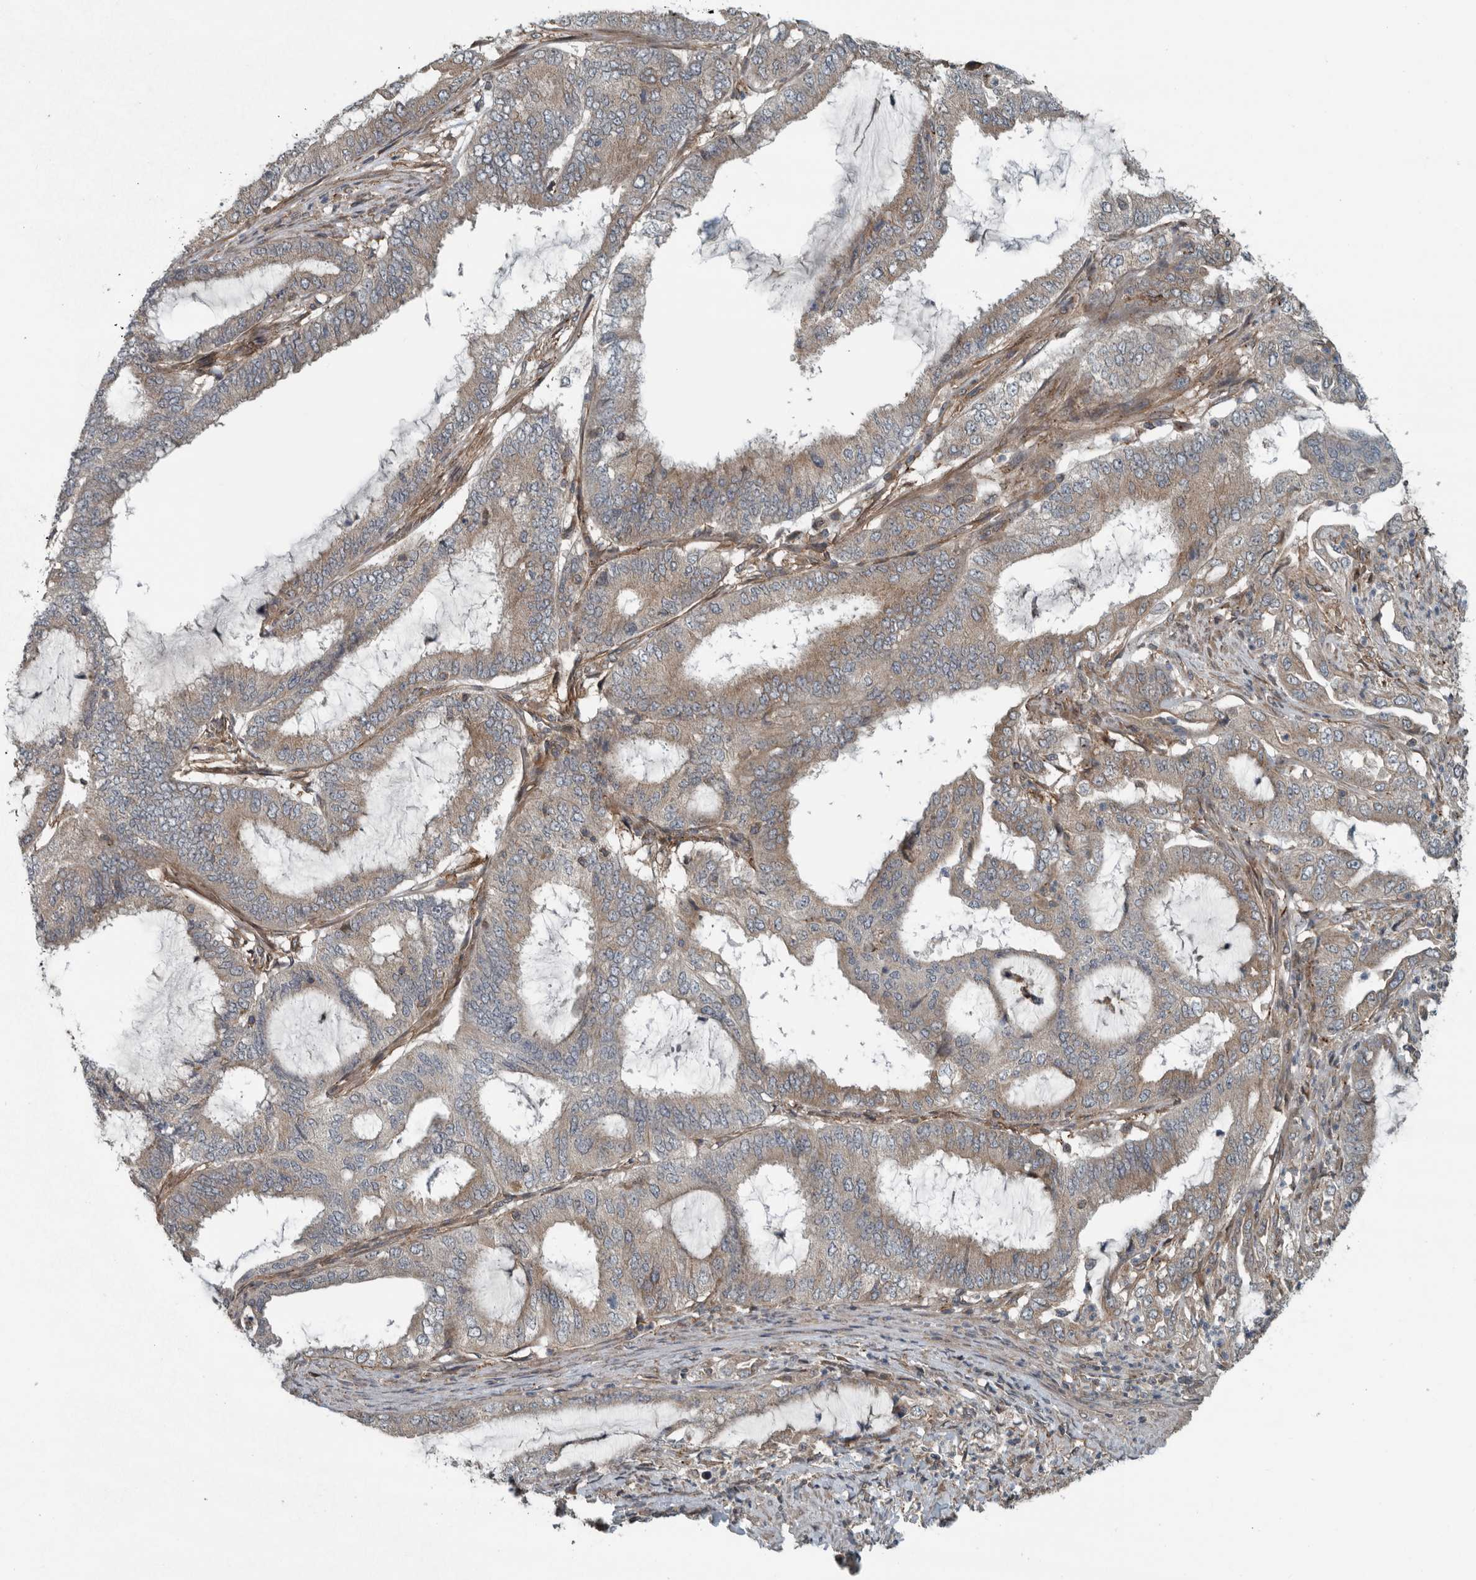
{"staining": {"intensity": "weak", "quantity": "<25%", "location": "cytoplasmic/membranous"}, "tissue": "endometrial cancer", "cell_type": "Tumor cells", "image_type": "cancer", "snomed": [{"axis": "morphology", "description": "Adenocarcinoma, NOS"}, {"axis": "topography", "description": "Endometrium"}], "caption": "Endometrial cancer (adenocarcinoma) stained for a protein using immunohistochemistry reveals no expression tumor cells.", "gene": "AMFR", "patient": {"sex": "female", "age": 51}}